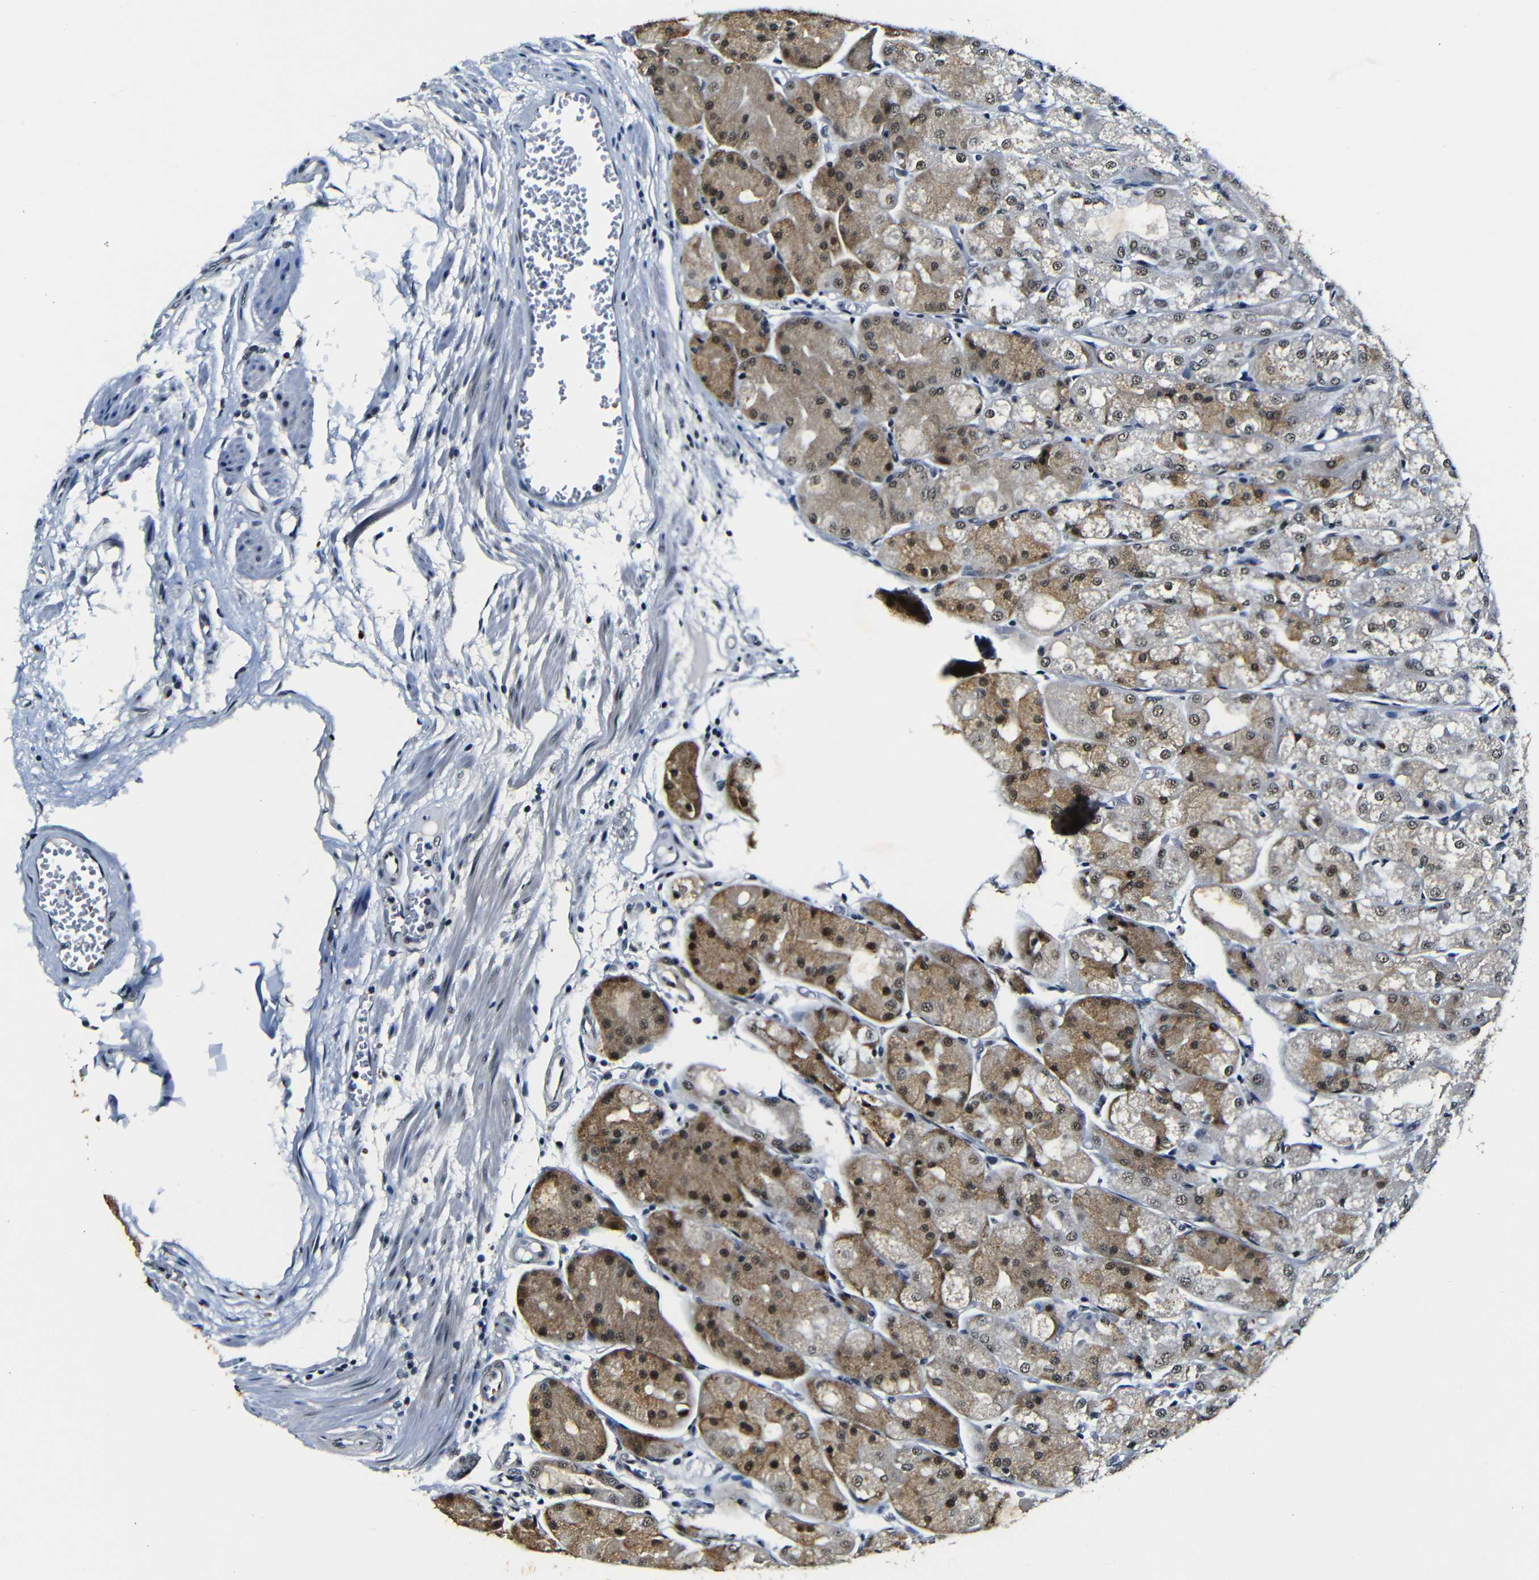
{"staining": {"intensity": "moderate", "quantity": "25%-75%", "location": "cytoplasmic/membranous,nuclear"}, "tissue": "stomach", "cell_type": "Glandular cells", "image_type": "normal", "snomed": [{"axis": "morphology", "description": "Normal tissue, NOS"}, {"axis": "topography", "description": "Stomach, upper"}], "caption": "A brown stain highlights moderate cytoplasmic/membranous,nuclear positivity of a protein in glandular cells of benign human stomach. The staining was performed using DAB, with brown indicating positive protein expression. Nuclei are stained blue with hematoxylin.", "gene": "FOXD4L1", "patient": {"sex": "male", "age": 72}}